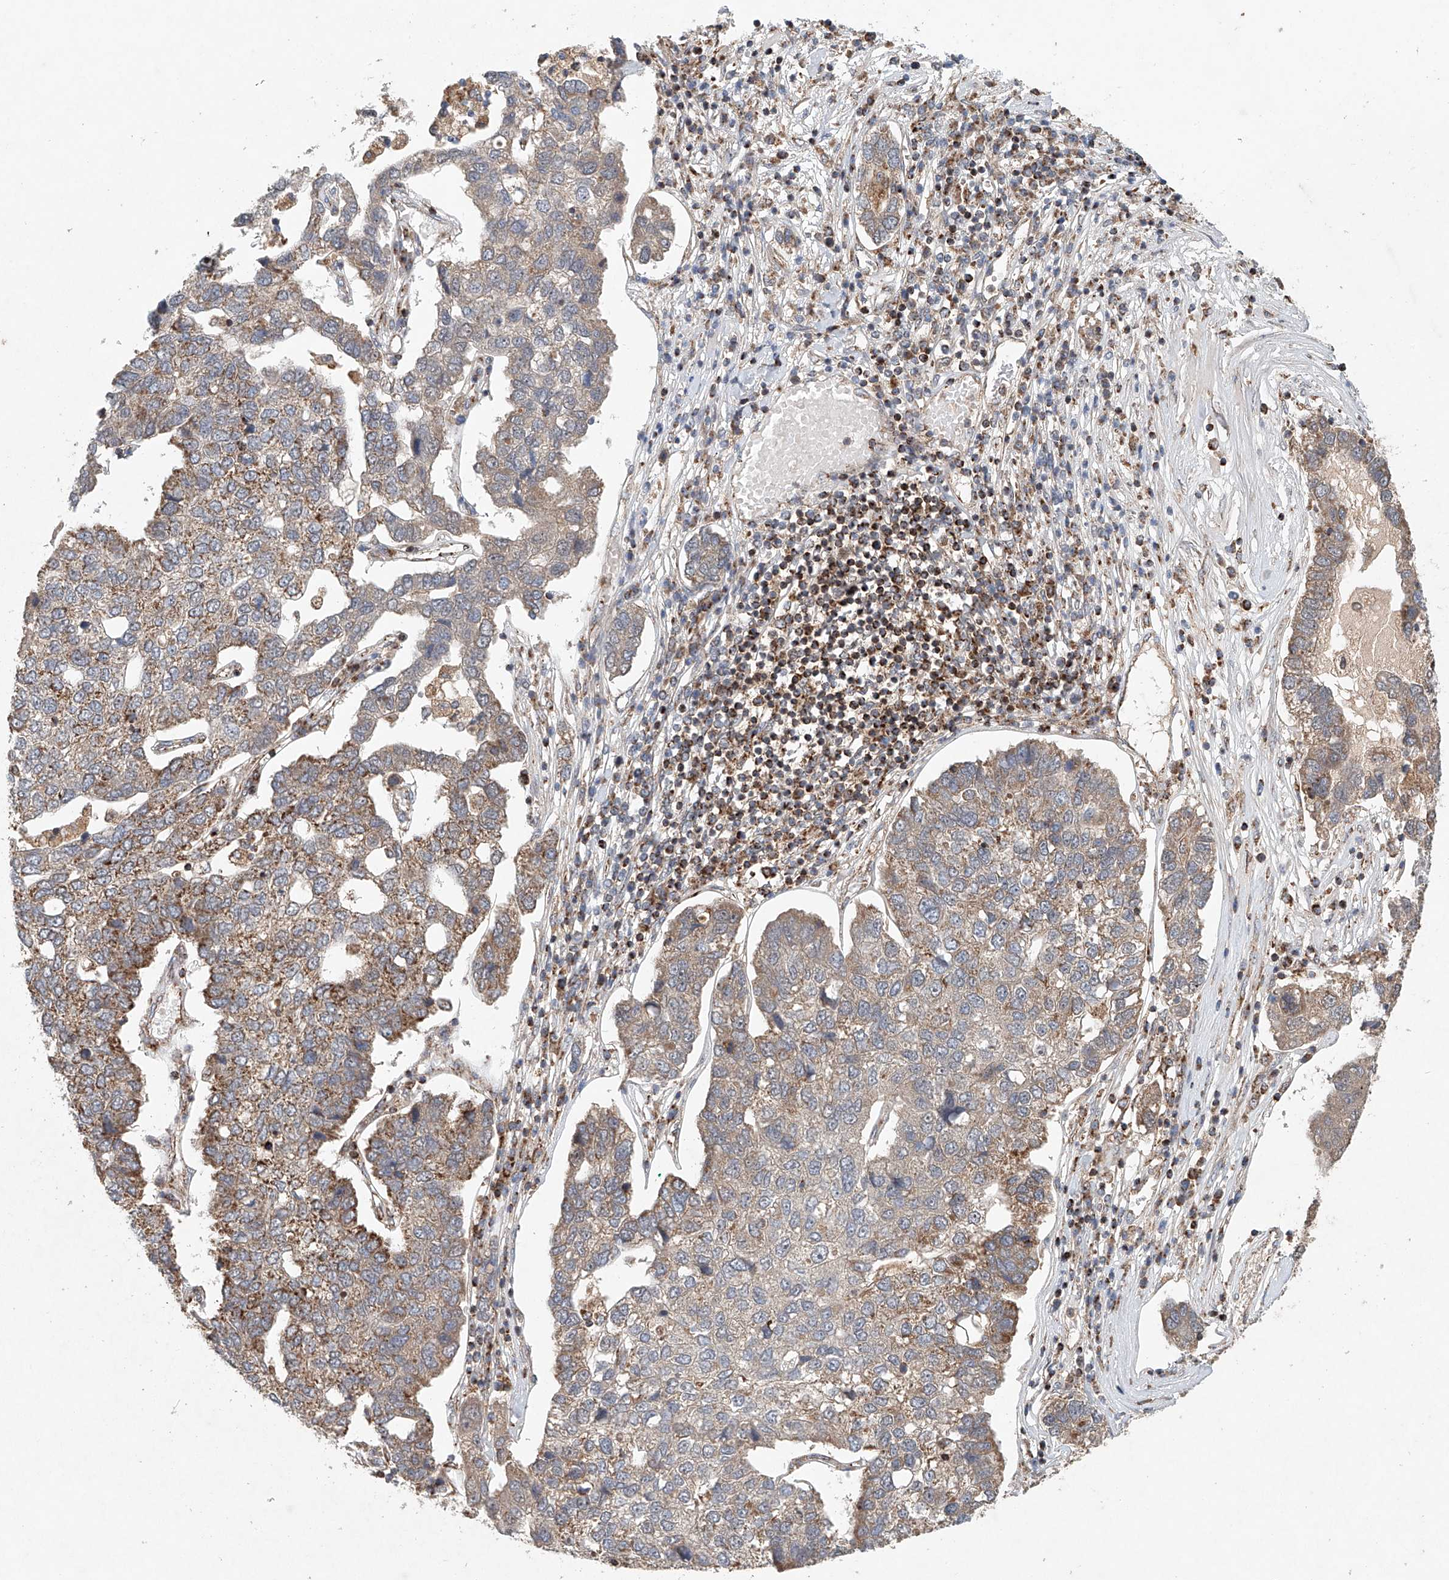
{"staining": {"intensity": "weak", "quantity": ">75%", "location": "cytoplasmic/membranous"}, "tissue": "pancreatic cancer", "cell_type": "Tumor cells", "image_type": "cancer", "snomed": [{"axis": "morphology", "description": "Adenocarcinoma, NOS"}, {"axis": "topography", "description": "Pancreas"}], "caption": "Tumor cells exhibit low levels of weak cytoplasmic/membranous positivity in about >75% of cells in pancreatic adenocarcinoma.", "gene": "DCAF11", "patient": {"sex": "female", "age": 61}}